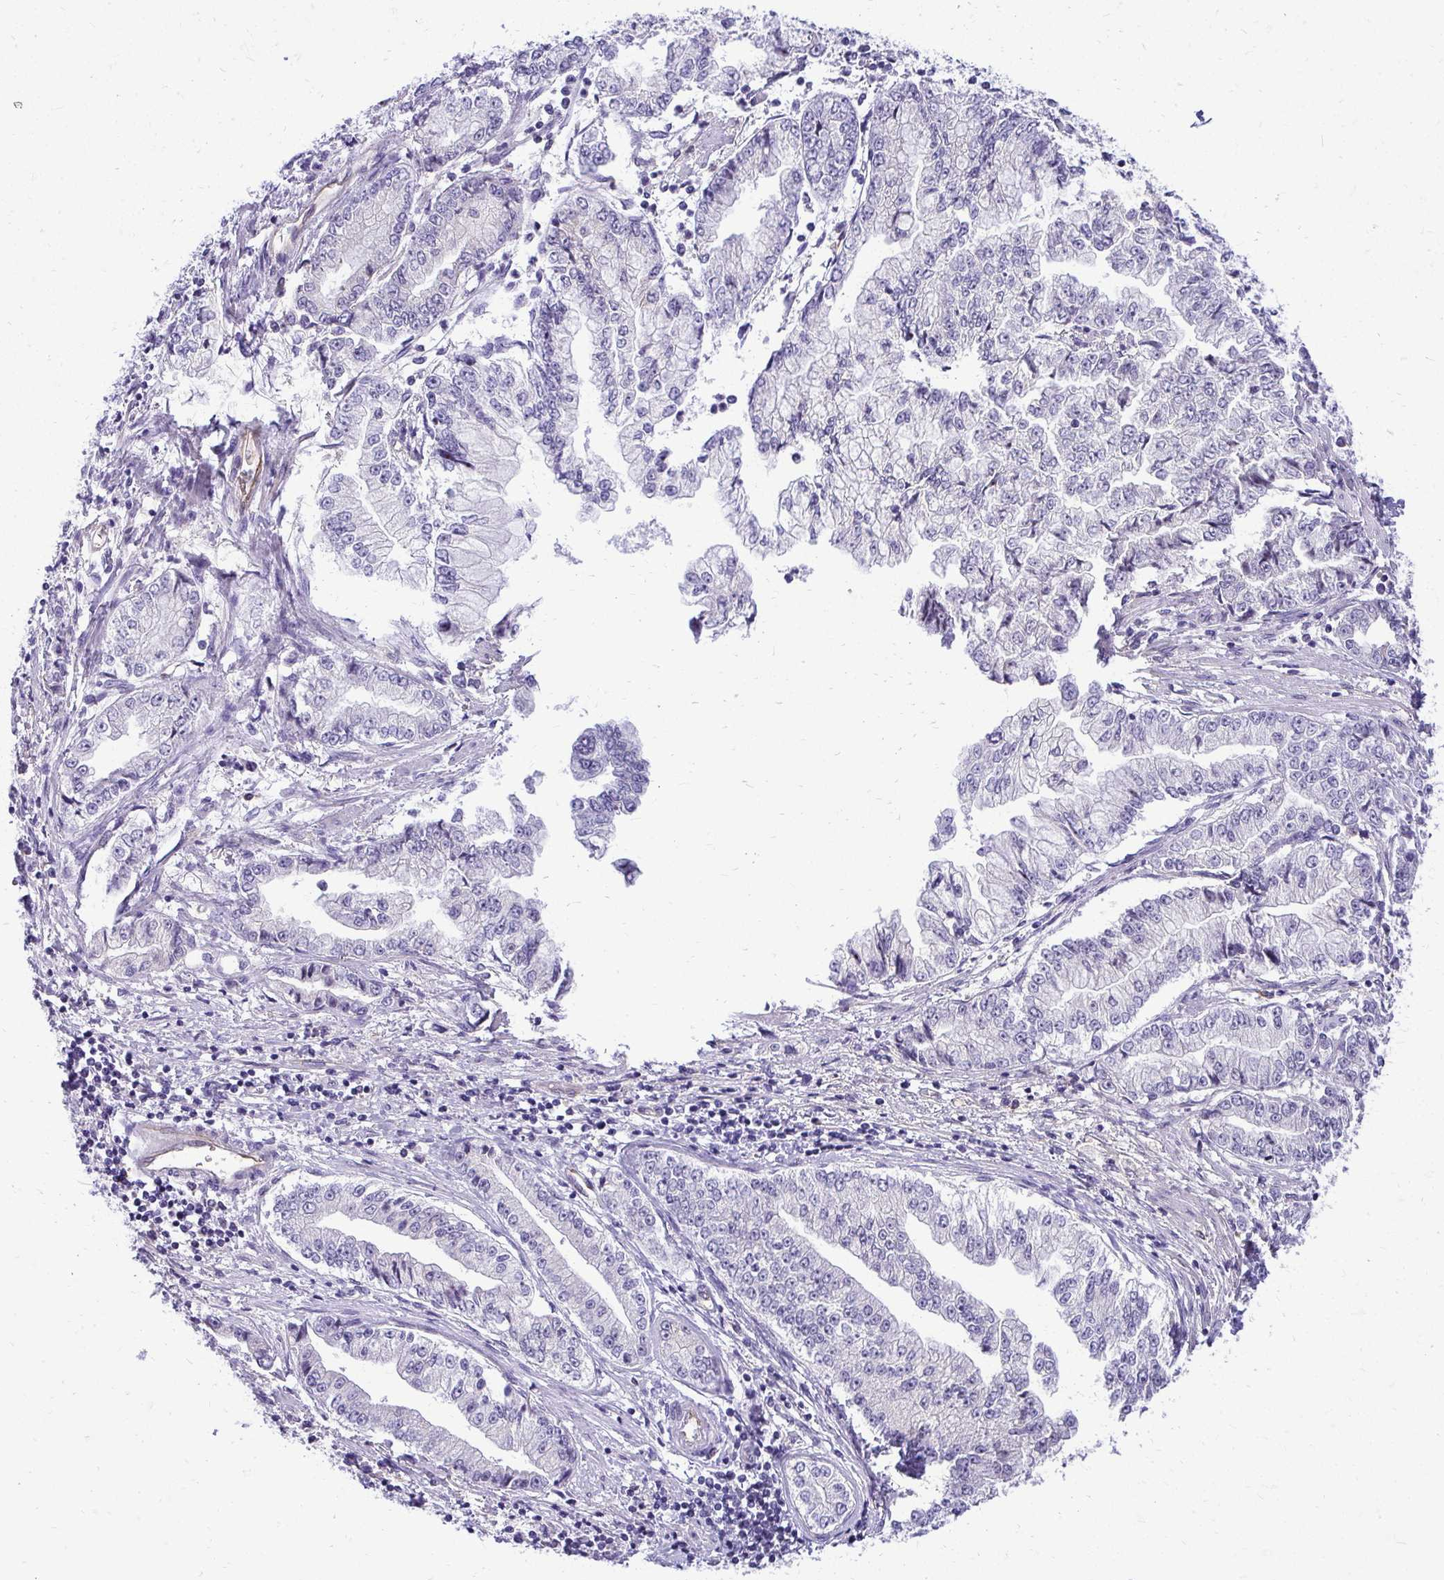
{"staining": {"intensity": "negative", "quantity": "none", "location": "none"}, "tissue": "stomach cancer", "cell_type": "Tumor cells", "image_type": "cancer", "snomed": [{"axis": "morphology", "description": "Adenocarcinoma, NOS"}, {"axis": "topography", "description": "Stomach, upper"}], "caption": "DAB (3,3'-diaminobenzidine) immunohistochemical staining of human stomach adenocarcinoma displays no significant expression in tumor cells. Brightfield microscopy of IHC stained with DAB (brown) and hematoxylin (blue), captured at high magnification.", "gene": "NIFK", "patient": {"sex": "female", "age": 74}}